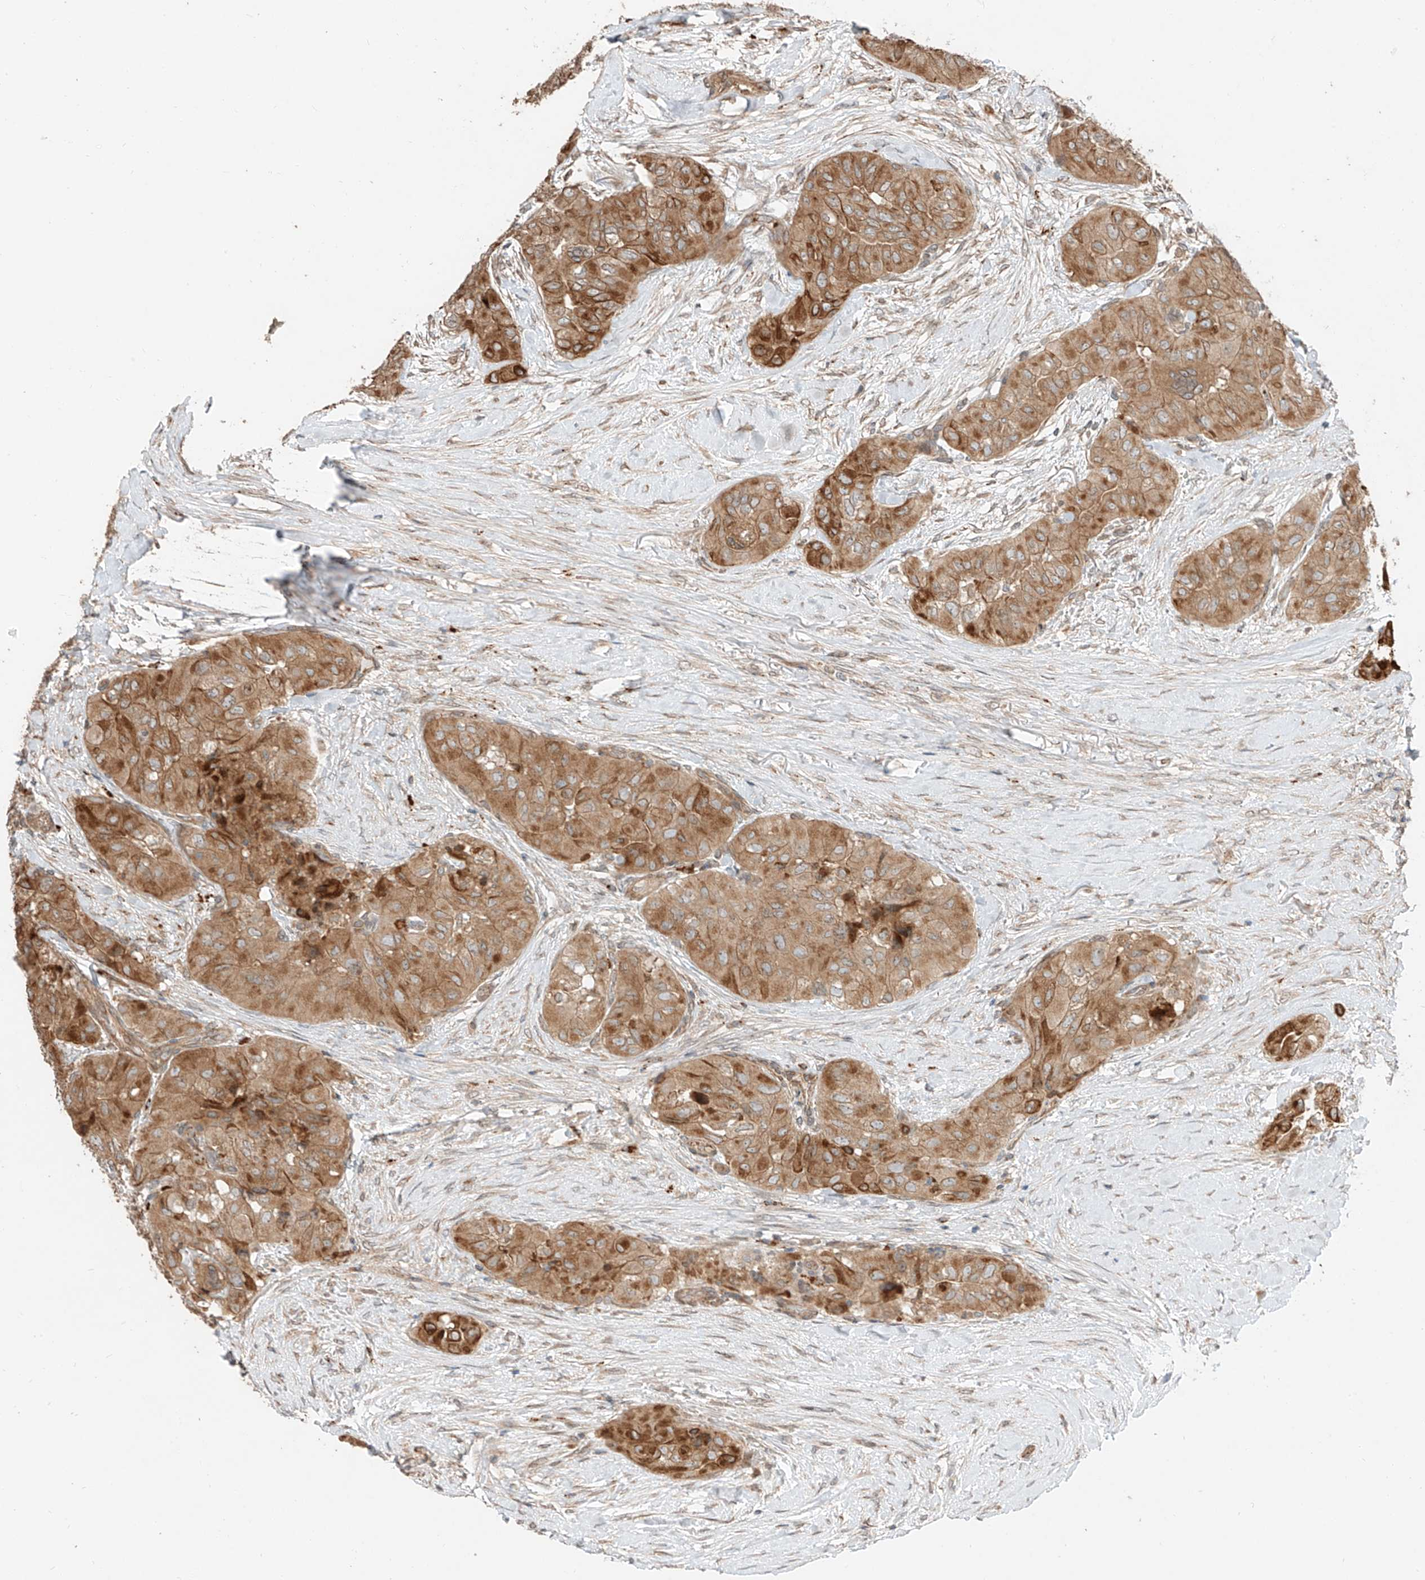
{"staining": {"intensity": "moderate", "quantity": ">75%", "location": "cytoplasmic/membranous"}, "tissue": "thyroid cancer", "cell_type": "Tumor cells", "image_type": "cancer", "snomed": [{"axis": "morphology", "description": "Papillary adenocarcinoma, NOS"}, {"axis": "topography", "description": "Thyroid gland"}], "caption": "Thyroid cancer (papillary adenocarcinoma) stained with IHC displays moderate cytoplasmic/membranous staining in about >75% of tumor cells.", "gene": "CEP162", "patient": {"sex": "female", "age": 59}}